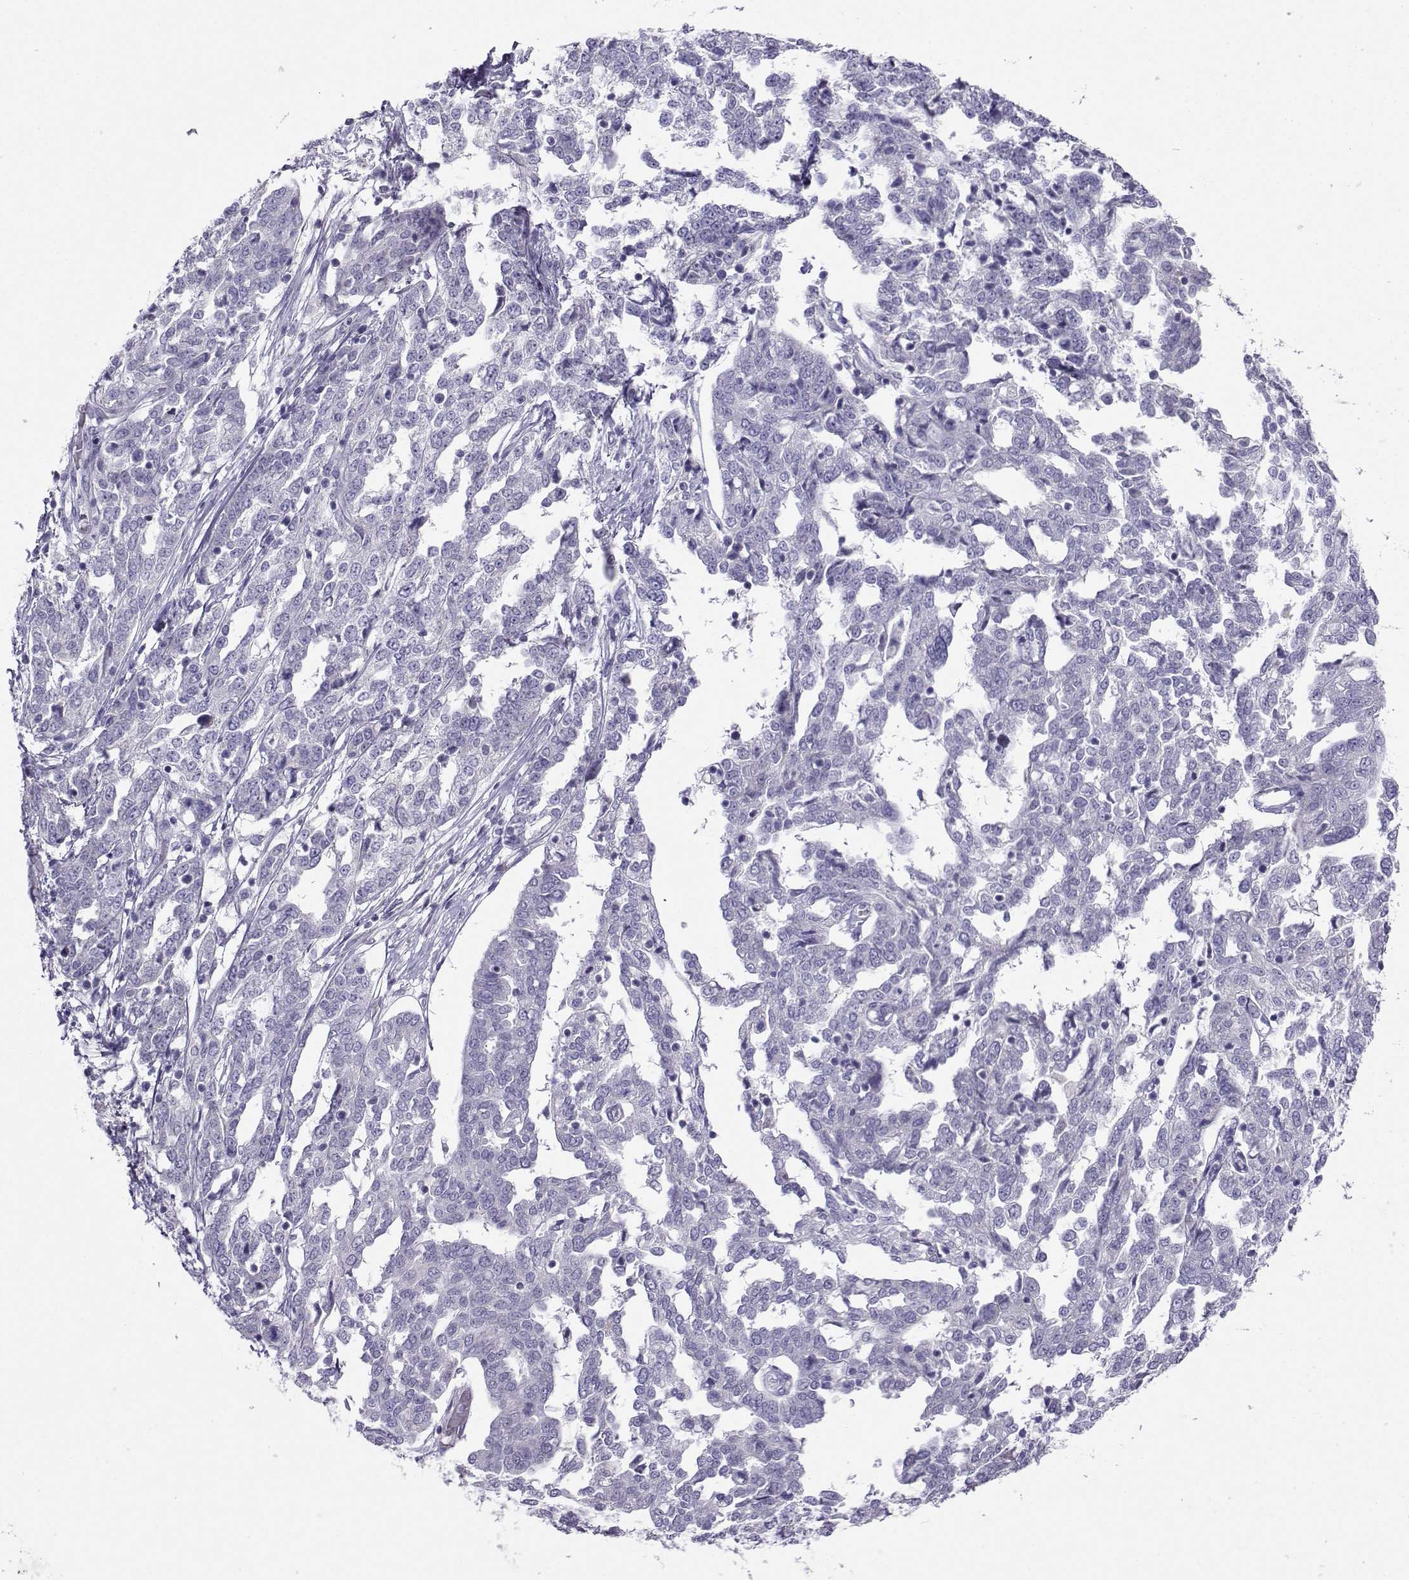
{"staining": {"intensity": "negative", "quantity": "none", "location": "none"}, "tissue": "ovarian cancer", "cell_type": "Tumor cells", "image_type": "cancer", "snomed": [{"axis": "morphology", "description": "Cystadenocarcinoma, serous, NOS"}, {"axis": "topography", "description": "Ovary"}], "caption": "Immunohistochemistry (IHC) of human ovarian cancer exhibits no positivity in tumor cells.", "gene": "FBXO24", "patient": {"sex": "female", "age": 67}}